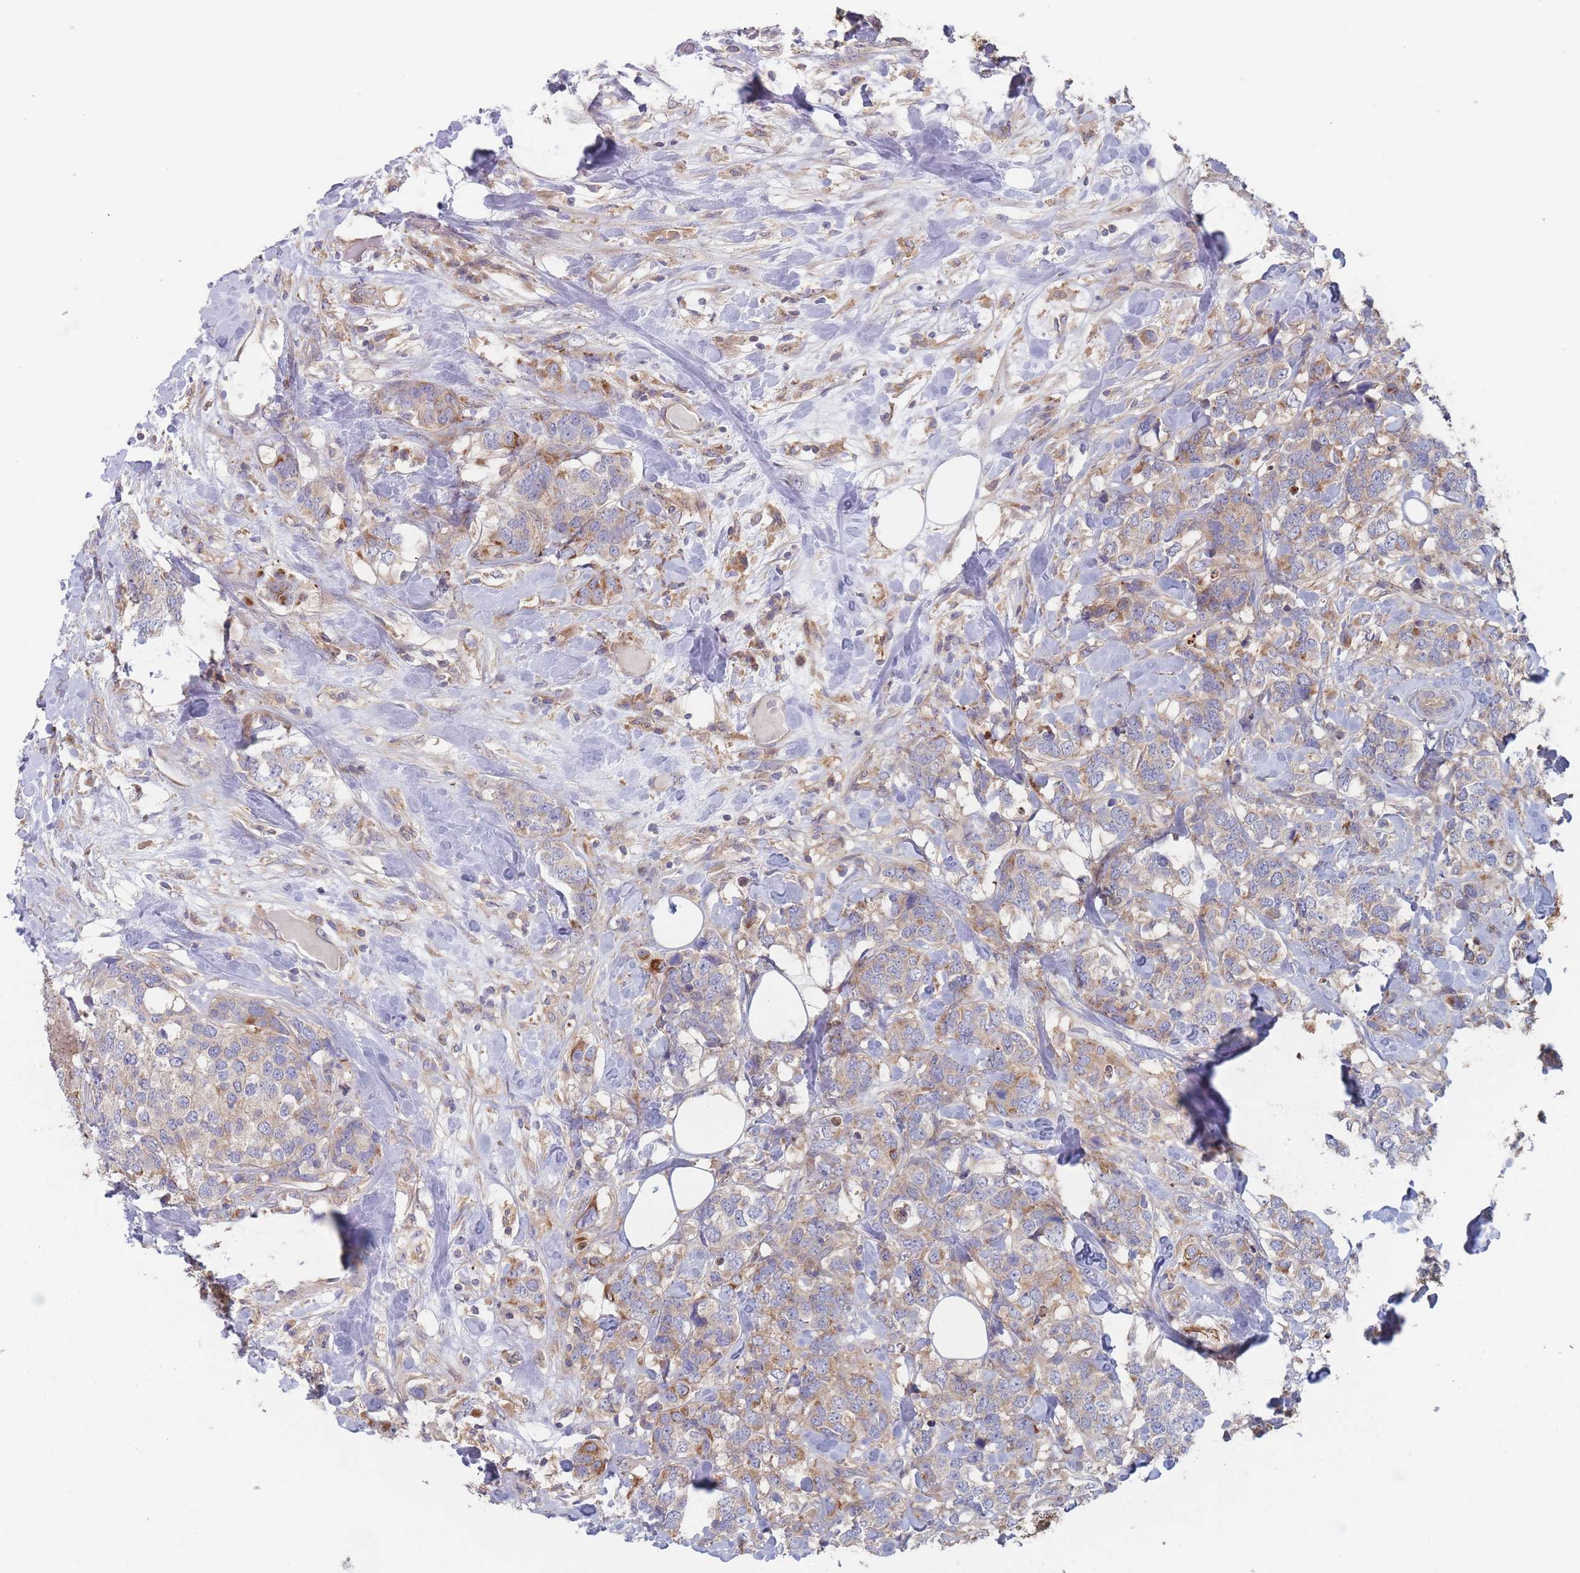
{"staining": {"intensity": "strong", "quantity": "25%-75%", "location": "cytoplasmic/membranous"}, "tissue": "breast cancer", "cell_type": "Tumor cells", "image_type": "cancer", "snomed": [{"axis": "morphology", "description": "Lobular carcinoma"}, {"axis": "topography", "description": "Breast"}], "caption": "Human breast cancer stained with a brown dye shows strong cytoplasmic/membranous positive staining in approximately 25%-75% of tumor cells.", "gene": "EFCC1", "patient": {"sex": "female", "age": 59}}